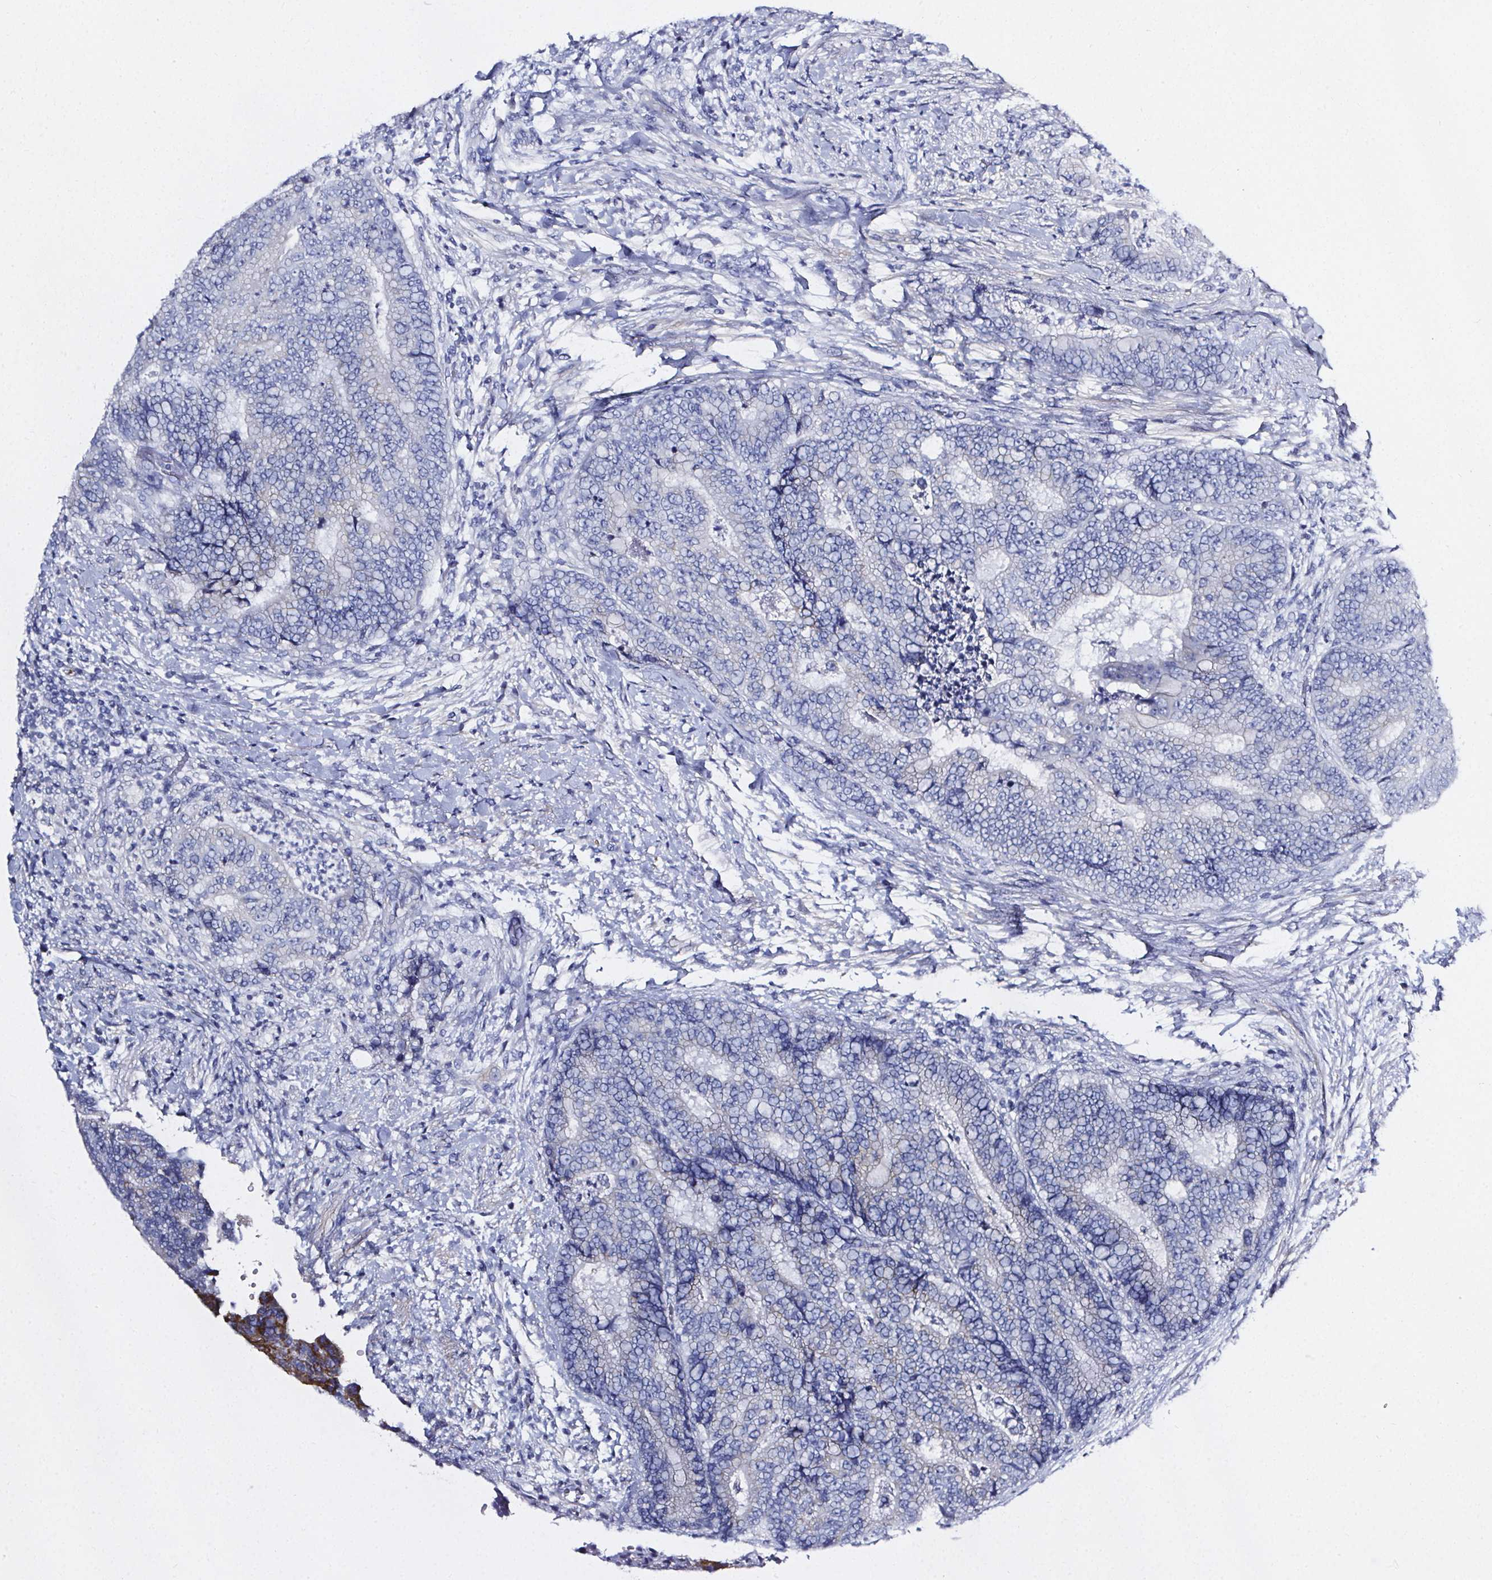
{"staining": {"intensity": "negative", "quantity": "none", "location": "none"}, "tissue": "colorectal cancer", "cell_type": "Tumor cells", "image_type": "cancer", "snomed": [{"axis": "morphology", "description": "Adenocarcinoma, NOS"}, {"axis": "topography", "description": "Colon"}], "caption": "High magnification brightfield microscopy of colorectal adenocarcinoma stained with DAB (3,3'-diaminobenzidine) (brown) and counterstained with hematoxylin (blue): tumor cells show no significant positivity.", "gene": "ELAVL2", "patient": {"sex": "female", "age": 48}}